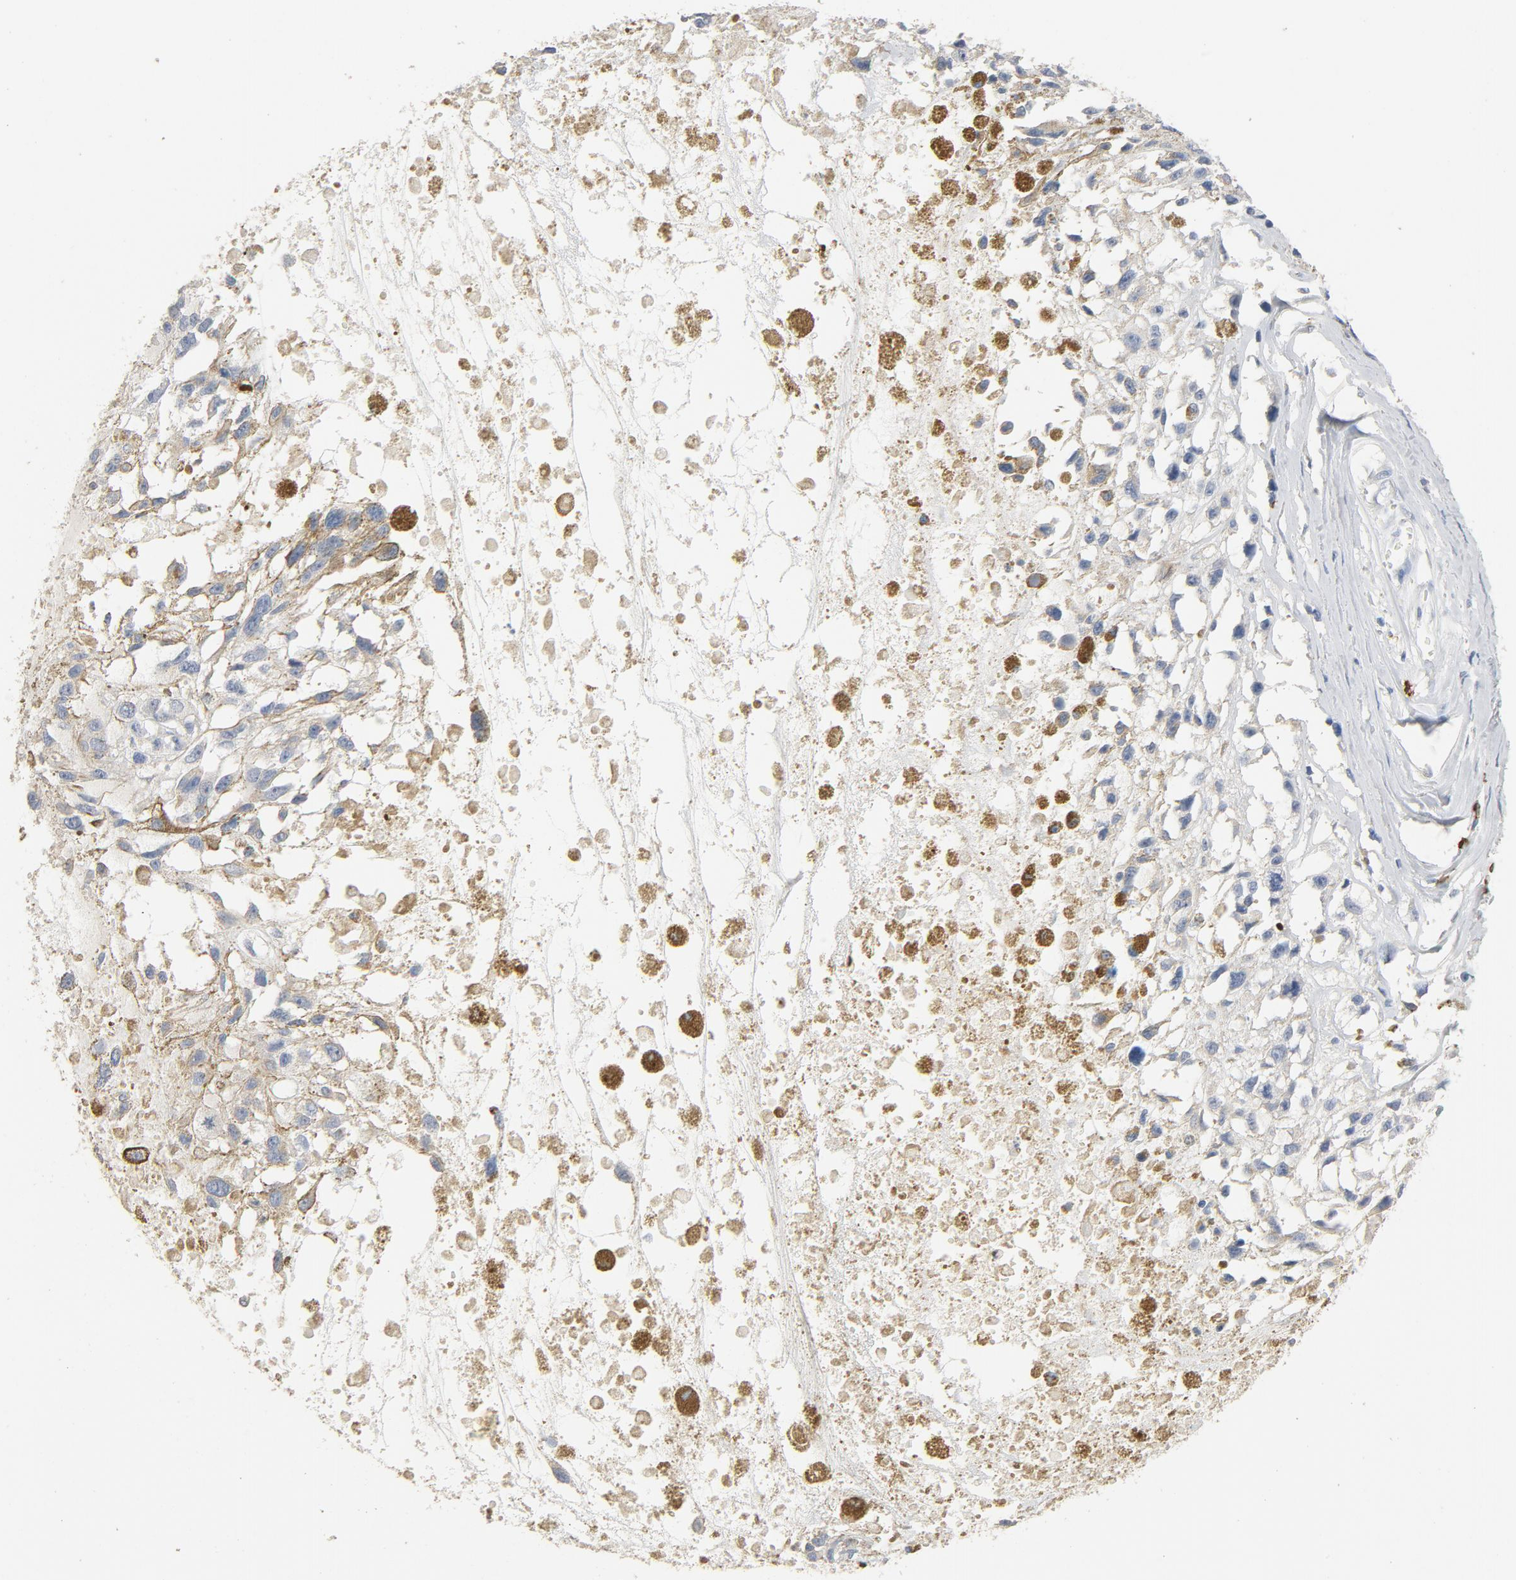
{"staining": {"intensity": "negative", "quantity": "none", "location": "none"}, "tissue": "melanoma", "cell_type": "Tumor cells", "image_type": "cancer", "snomed": [{"axis": "morphology", "description": "Malignant melanoma, Metastatic site"}, {"axis": "topography", "description": "Lymph node"}], "caption": "Image shows no significant protein expression in tumor cells of malignant melanoma (metastatic site). (Immunohistochemistry, brightfield microscopy, high magnification).", "gene": "CD247", "patient": {"sex": "male", "age": 59}}